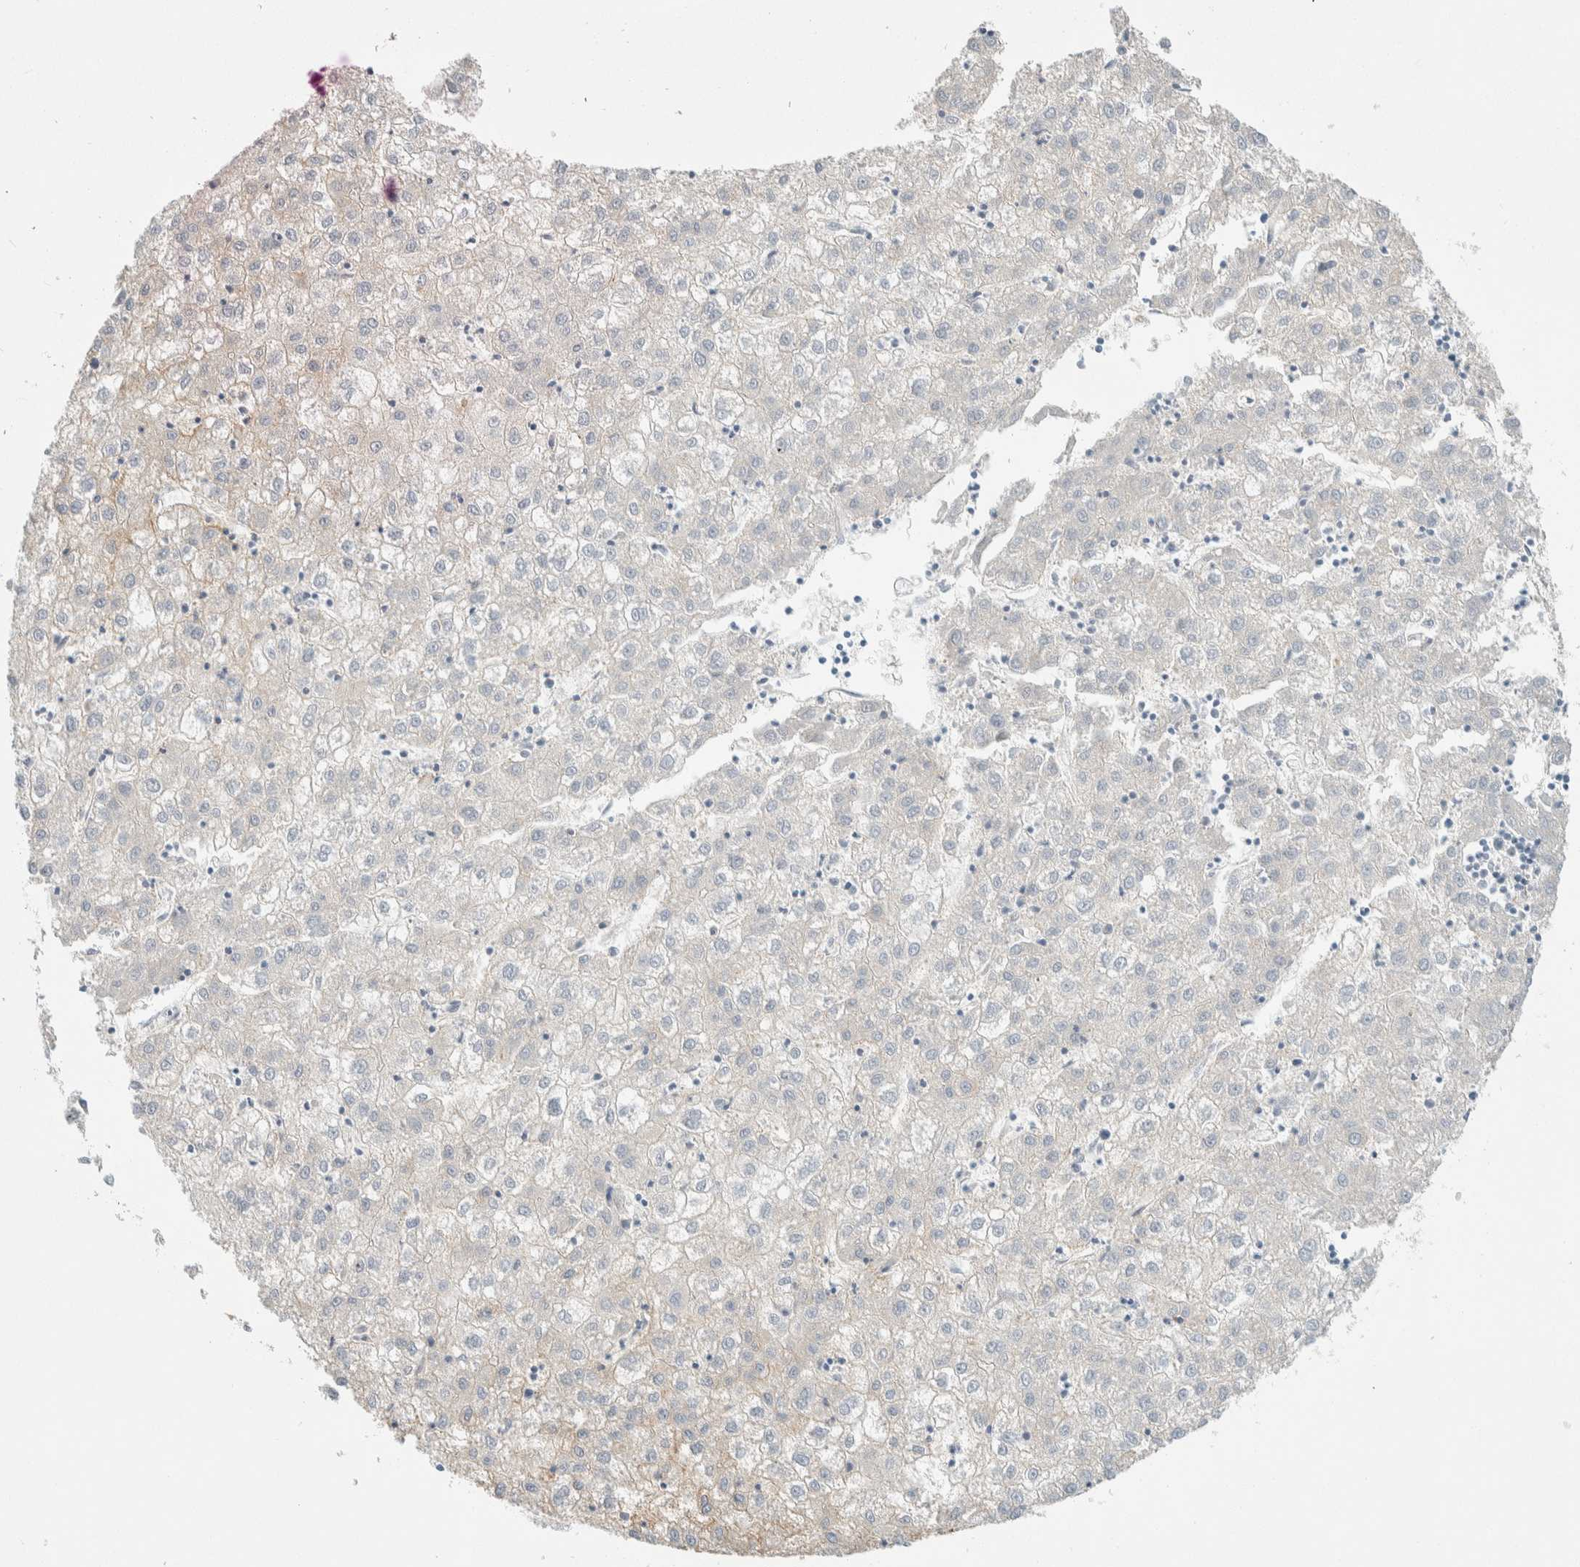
{"staining": {"intensity": "negative", "quantity": "none", "location": "none"}, "tissue": "liver cancer", "cell_type": "Tumor cells", "image_type": "cancer", "snomed": [{"axis": "morphology", "description": "Carcinoma, Hepatocellular, NOS"}, {"axis": "topography", "description": "Liver"}], "caption": "Hepatocellular carcinoma (liver) was stained to show a protein in brown. There is no significant expression in tumor cells.", "gene": "TMEM184B", "patient": {"sex": "male", "age": 72}}